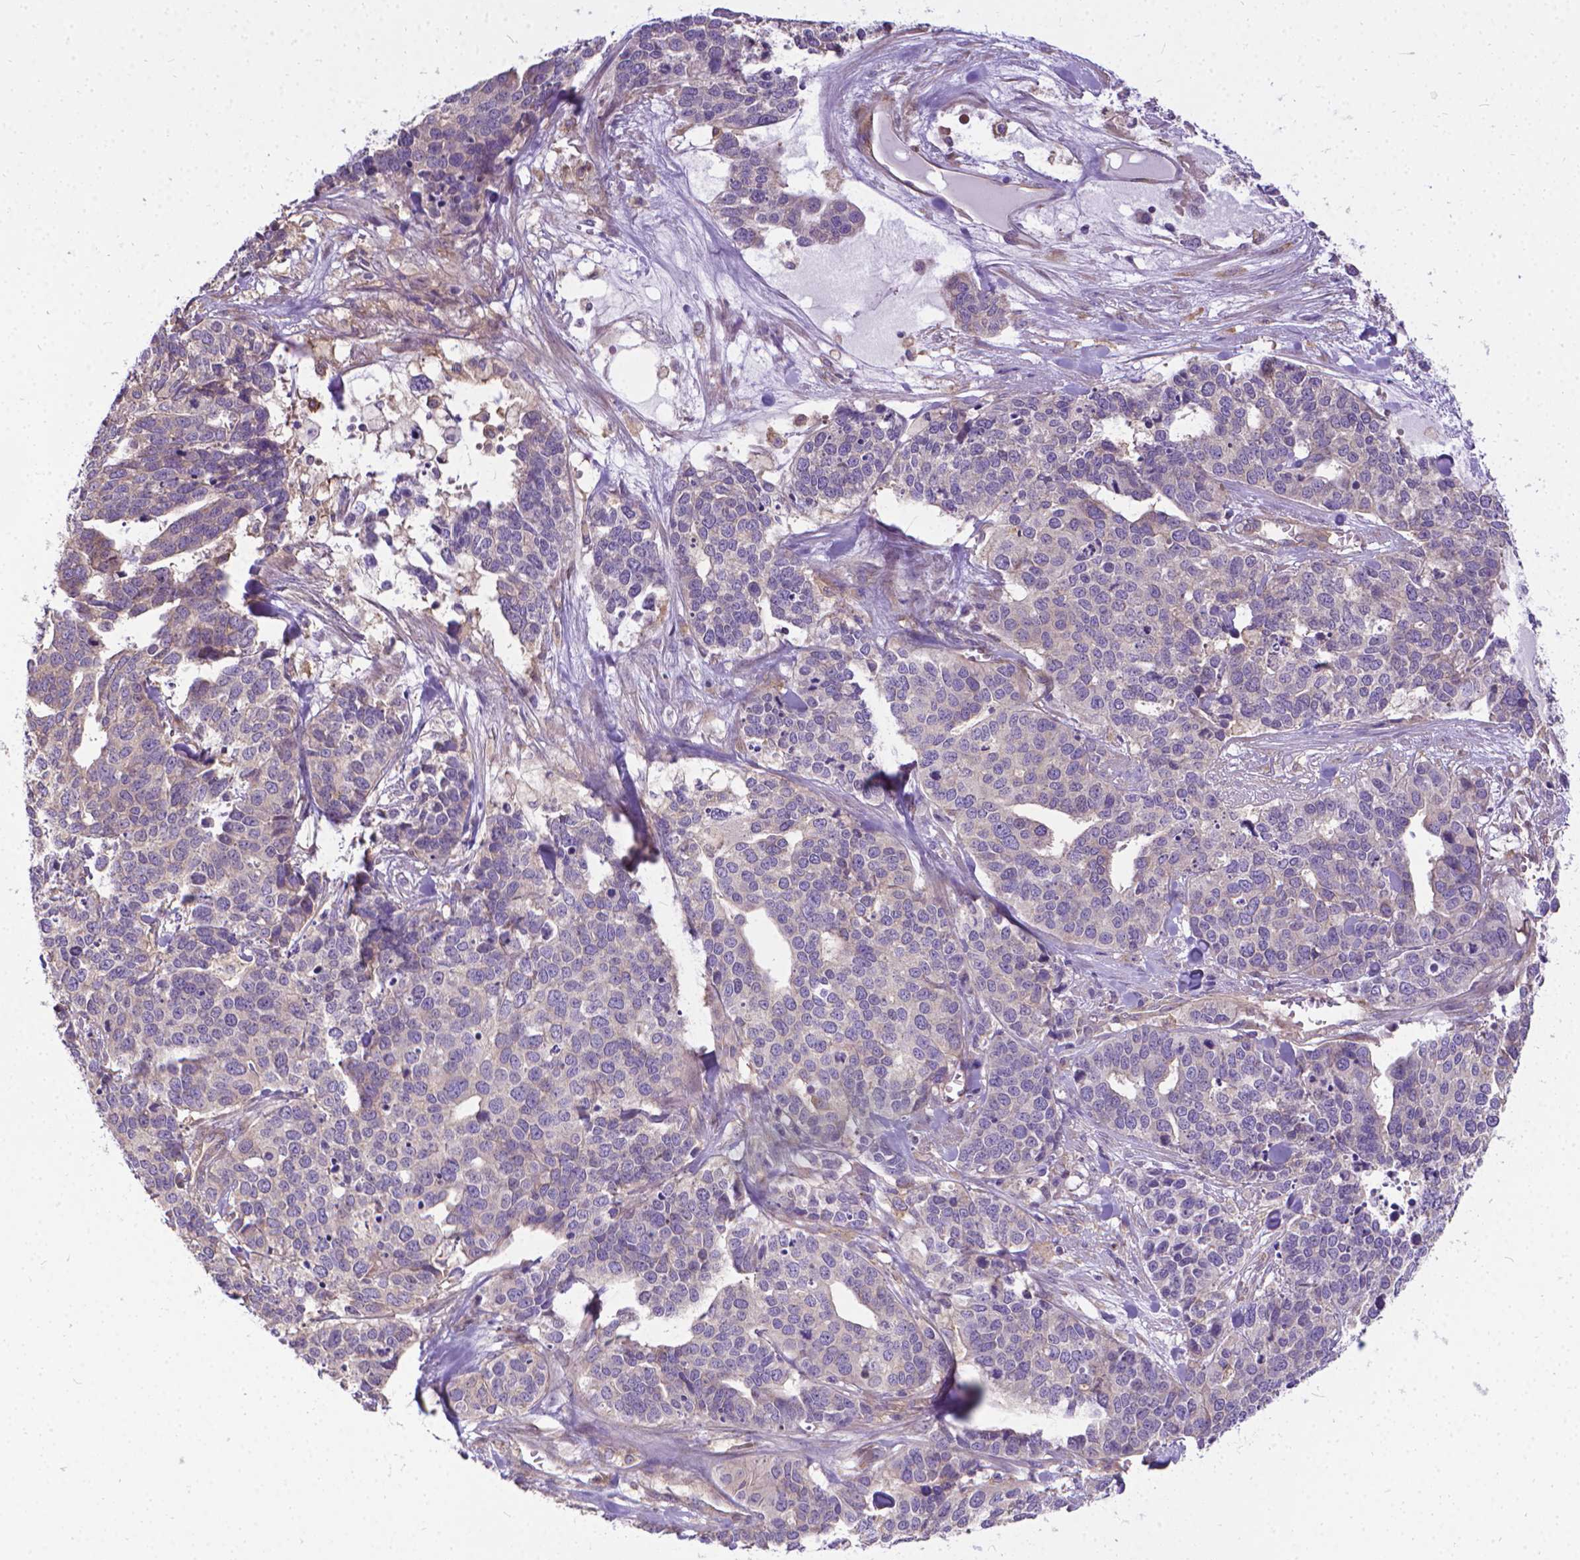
{"staining": {"intensity": "negative", "quantity": "none", "location": "none"}, "tissue": "ovarian cancer", "cell_type": "Tumor cells", "image_type": "cancer", "snomed": [{"axis": "morphology", "description": "Carcinoma, endometroid"}, {"axis": "topography", "description": "Ovary"}], "caption": "There is no significant staining in tumor cells of ovarian cancer.", "gene": "CFAP299", "patient": {"sex": "female", "age": 65}}